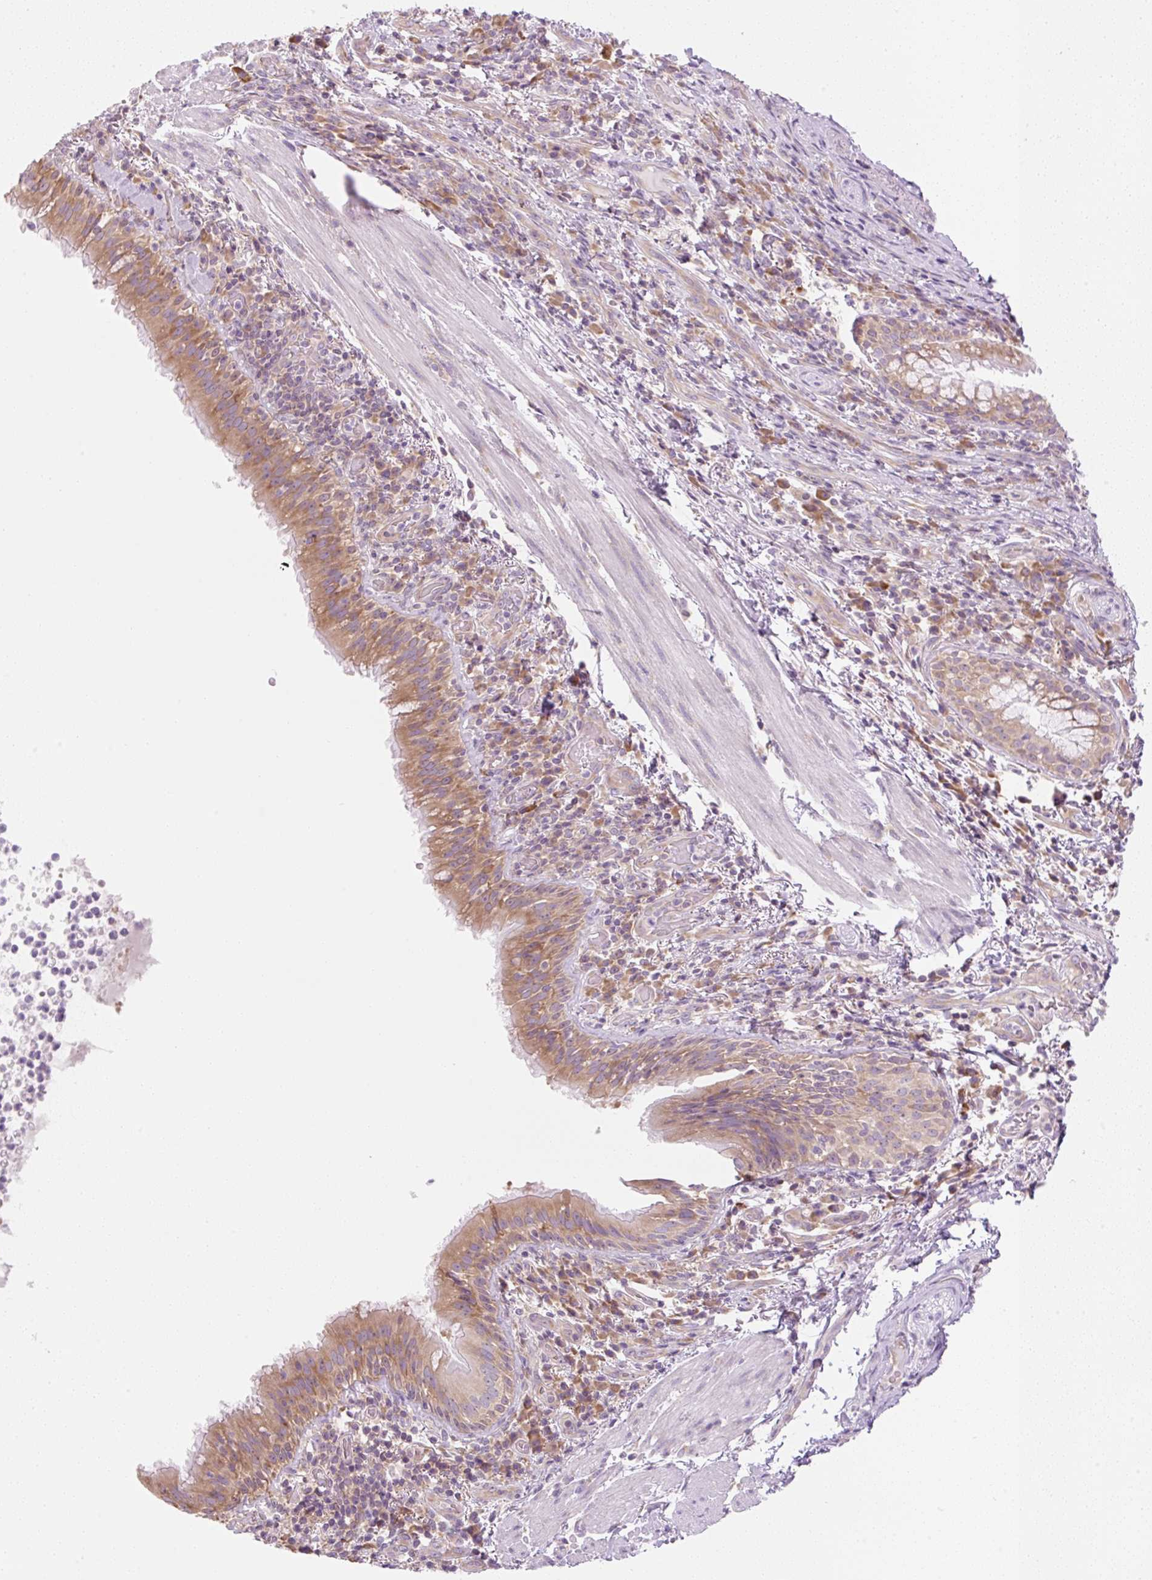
{"staining": {"intensity": "moderate", "quantity": ">75%", "location": "cytoplasmic/membranous"}, "tissue": "bronchus", "cell_type": "Respiratory epithelial cells", "image_type": "normal", "snomed": [{"axis": "morphology", "description": "Normal tissue, NOS"}, {"axis": "topography", "description": "Cartilage tissue"}, {"axis": "topography", "description": "Bronchus"}], "caption": "Unremarkable bronchus displays moderate cytoplasmic/membranous staining in about >75% of respiratory epithelial cells, visualized by immunohistochemistry. (DAB (3,3'-diaminobenzidine) = brown stain, brightfield microscopy at high magnification).", "gene": "RPL18A", "patient": {"sex": "male", "age": 56}}